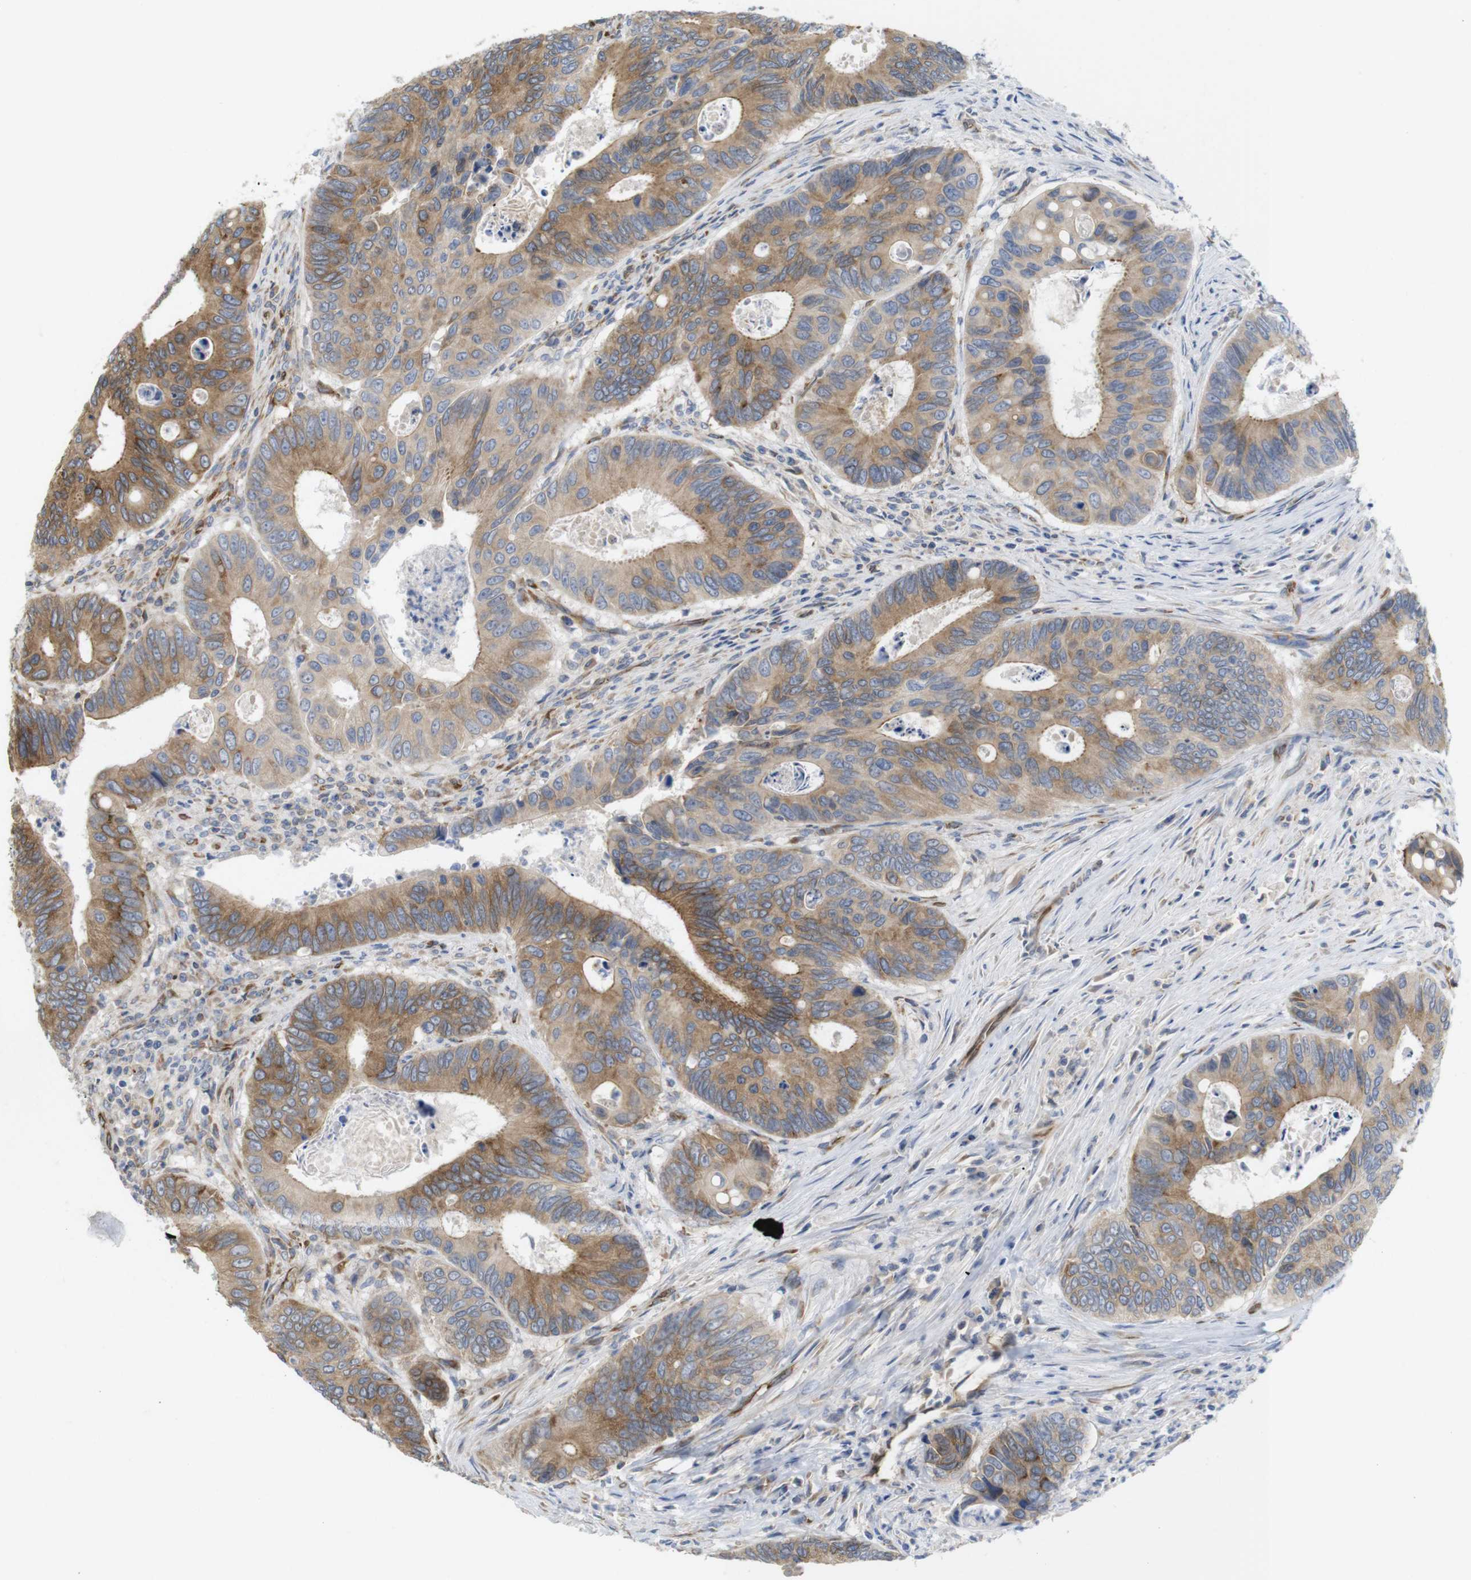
{"staining": {"intensity": "moderate", "quantity": ">75%", "location": "cytoplasmic/membranous"}, "tissue": "colorectal cancer", "cell_type": "Tumor cells", "image_type": "cancer", "snomed": [{"axis": "morphology", "description": "Inflammation, NOS"}, {"axis": "morphology", "description": "Adenocarcinoma, NOS"}, {"axis": "topography", "description": "Colon"}], "caption": "Moderate cytoplasmic/membranous protein positivity is present in about >75% of tumor cells in colorectal cancer (adenocarcinoma).", "gene": "PCNX2", "patient": {"sex": "male", "age": 72}}